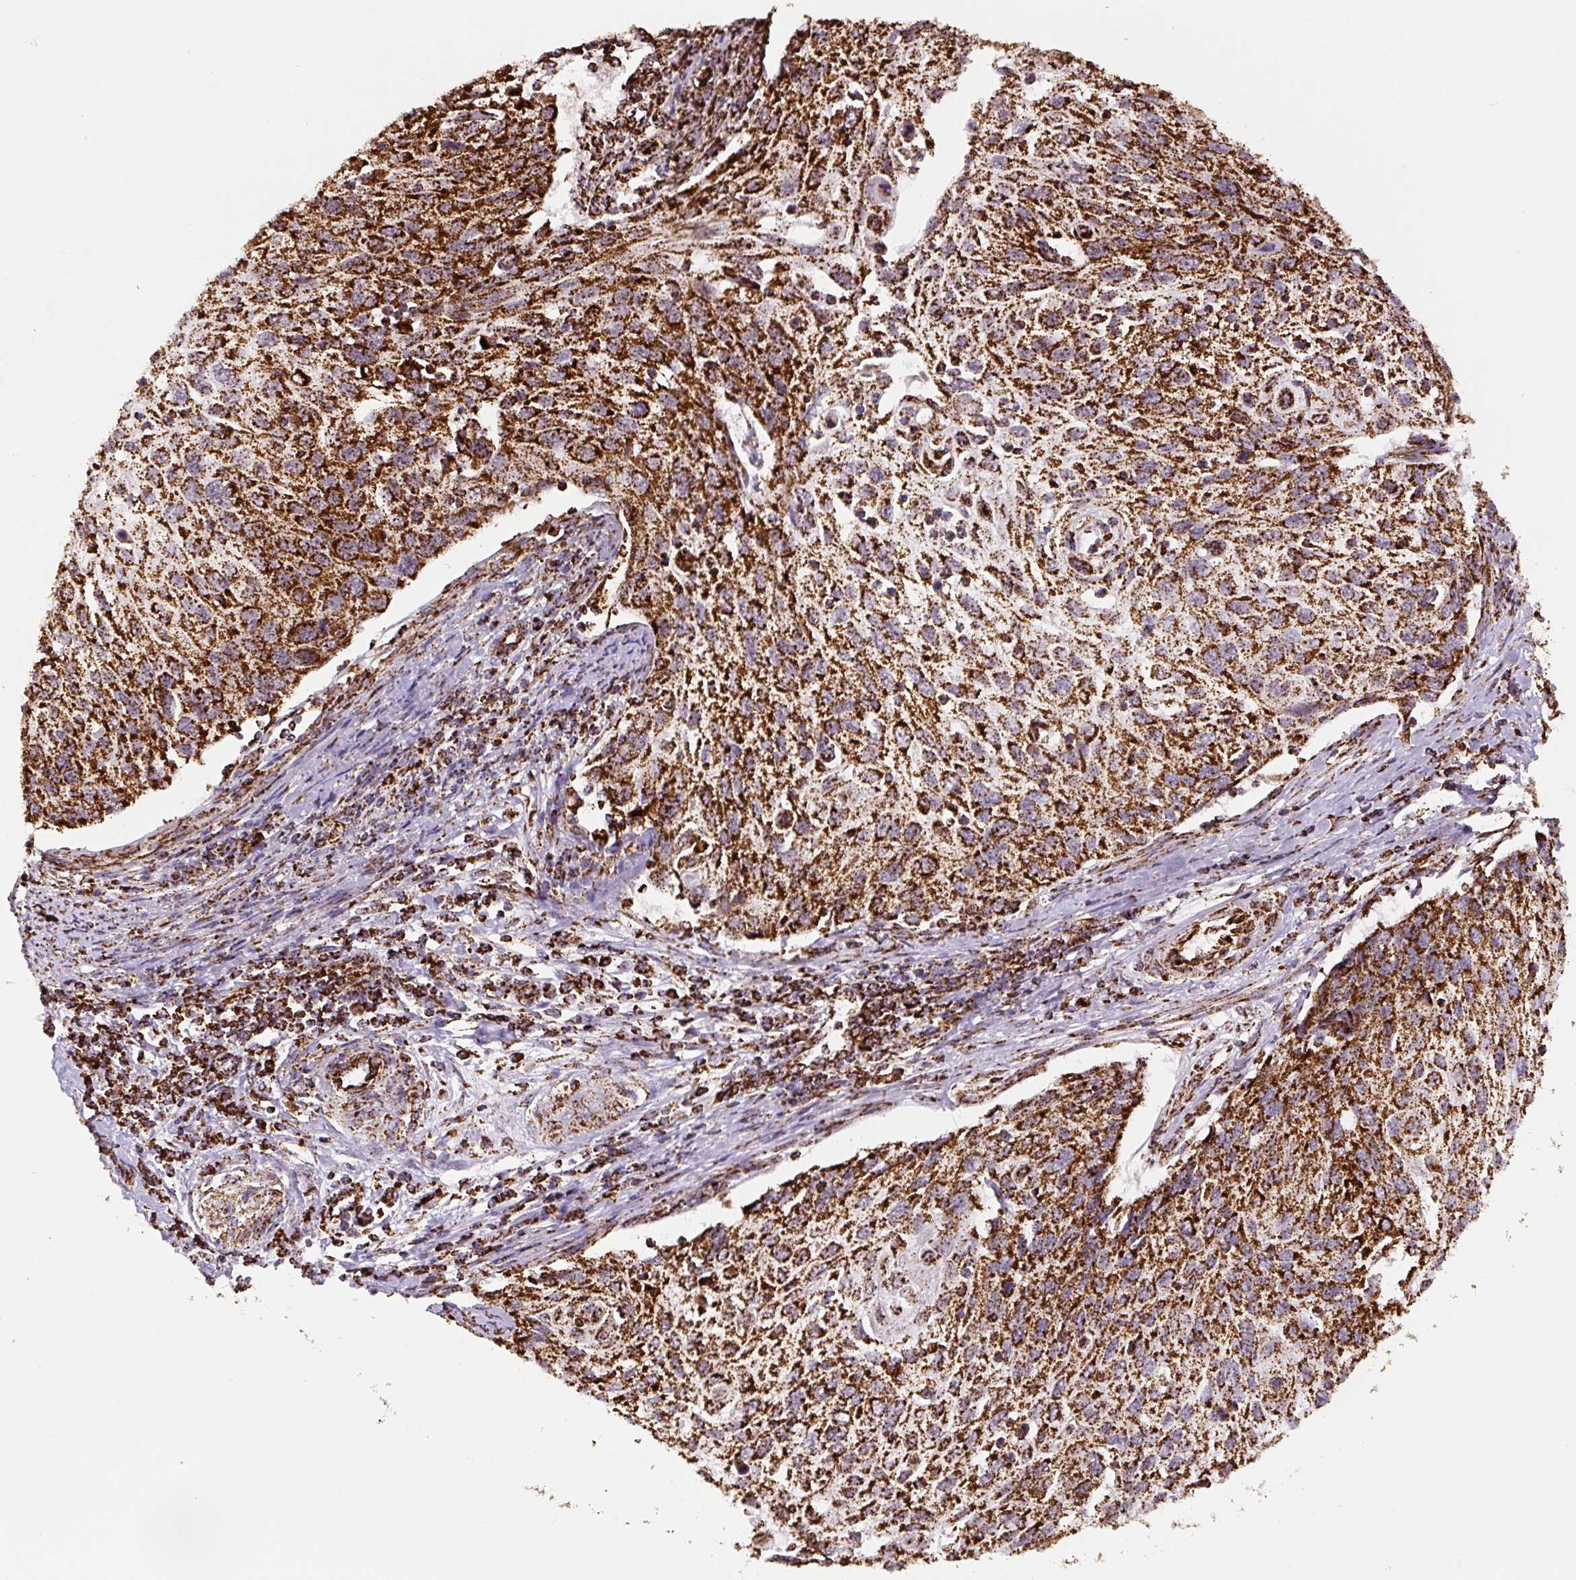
{"staining": {"intensity": "strong", "quantity": ">75%", "location": "cytoplasmic/membranous"}, "tissue": "cervical cancer", "cell_type": "Tumor cells", "image_type": "cancer", "snomed": [{"axis": "morphology", "description": "Squamous cell carcinoma, NOS"}, {"axis": "topography", "description": "Cervix"}], "caption": "Human cervical cancer (squamous cell carcinoma) stained with a protein marker shows strong staining in tumor cells.", "gene": "ATP5F1A", "patient": {"sex": "female", "age": 70}}